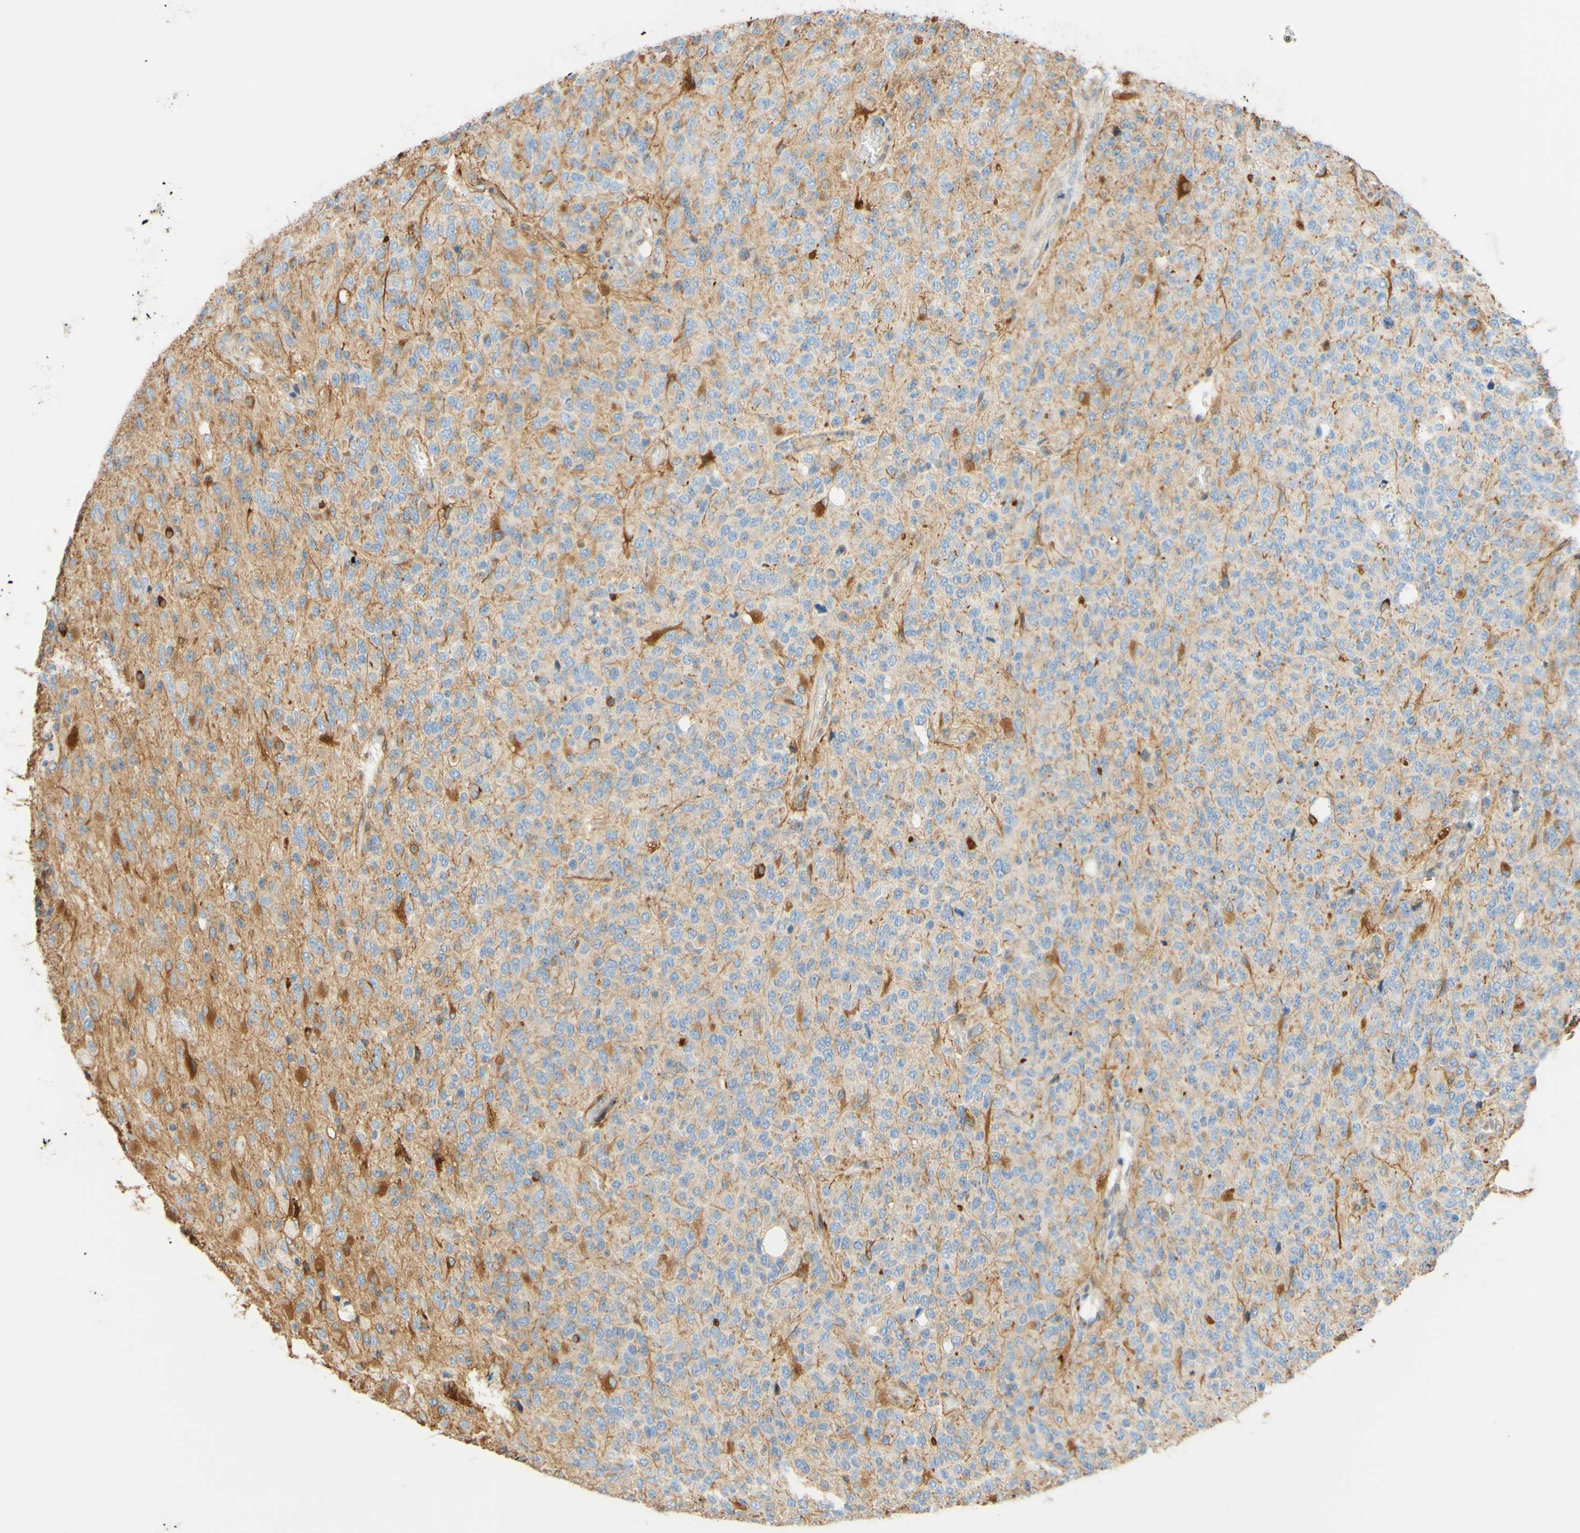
{"staining": {"intensity": "moderate", "quantity": "25%-75%", "location": "cytoplasmic/membranous"}, "tissue": "glioma", "cell_type": "Tumor cells", "image_type": "cancer", "snomed": [{"axis": "morphology", "description": "Glioma, malignant, High grade"}, {"axis": "topography", "description": "pancreas cauda"}], "caption": "About 25%-75% of tumor cells in human malignant high-grade glioma display moderate cytoplasmic/membranous protein staining as visualized by brown immunohistochemical staining.", "gene": "ENDOD1", "patient": {"sex": "male", "age": 60}}